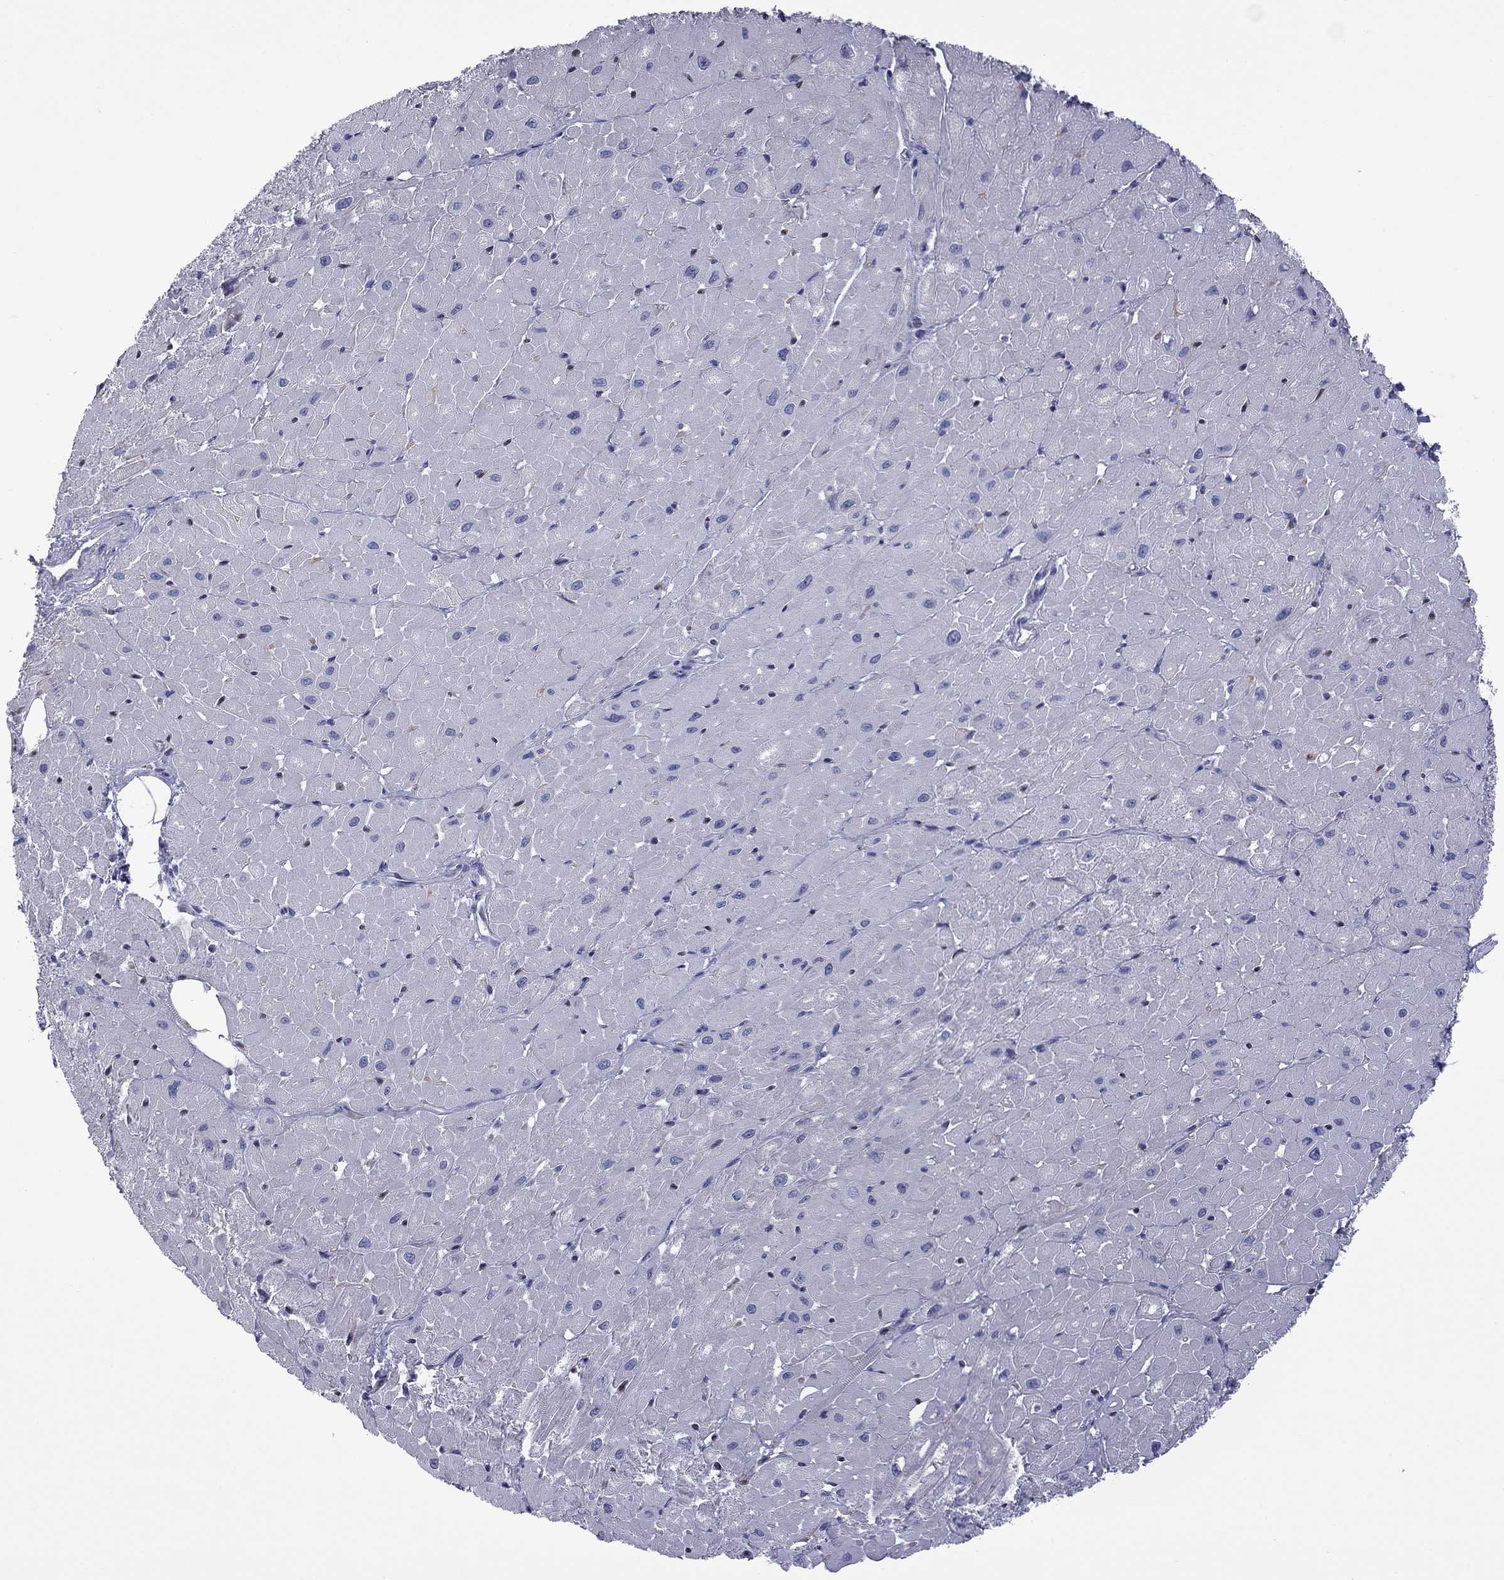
{"staining": {"intensity": "negative", "quantity": "none", "location": "none"}, "tissue": "heart muscle", "cell_type": "Cardiomyocytes", "image_type": "normal", "snomed": [{"axis": "morphology", "description": "Normal tissue, NOS"}, {"axis": "topography", "description": "Heart"}], "caption": "A high-resolution histopathology image shows IHC staining of unremarkable heart muscle, which demonstrates no significant staining in cardiomyocytes.", "gene": "CTNNBIP1", "patient": {"sex": "male", "age": 62}}